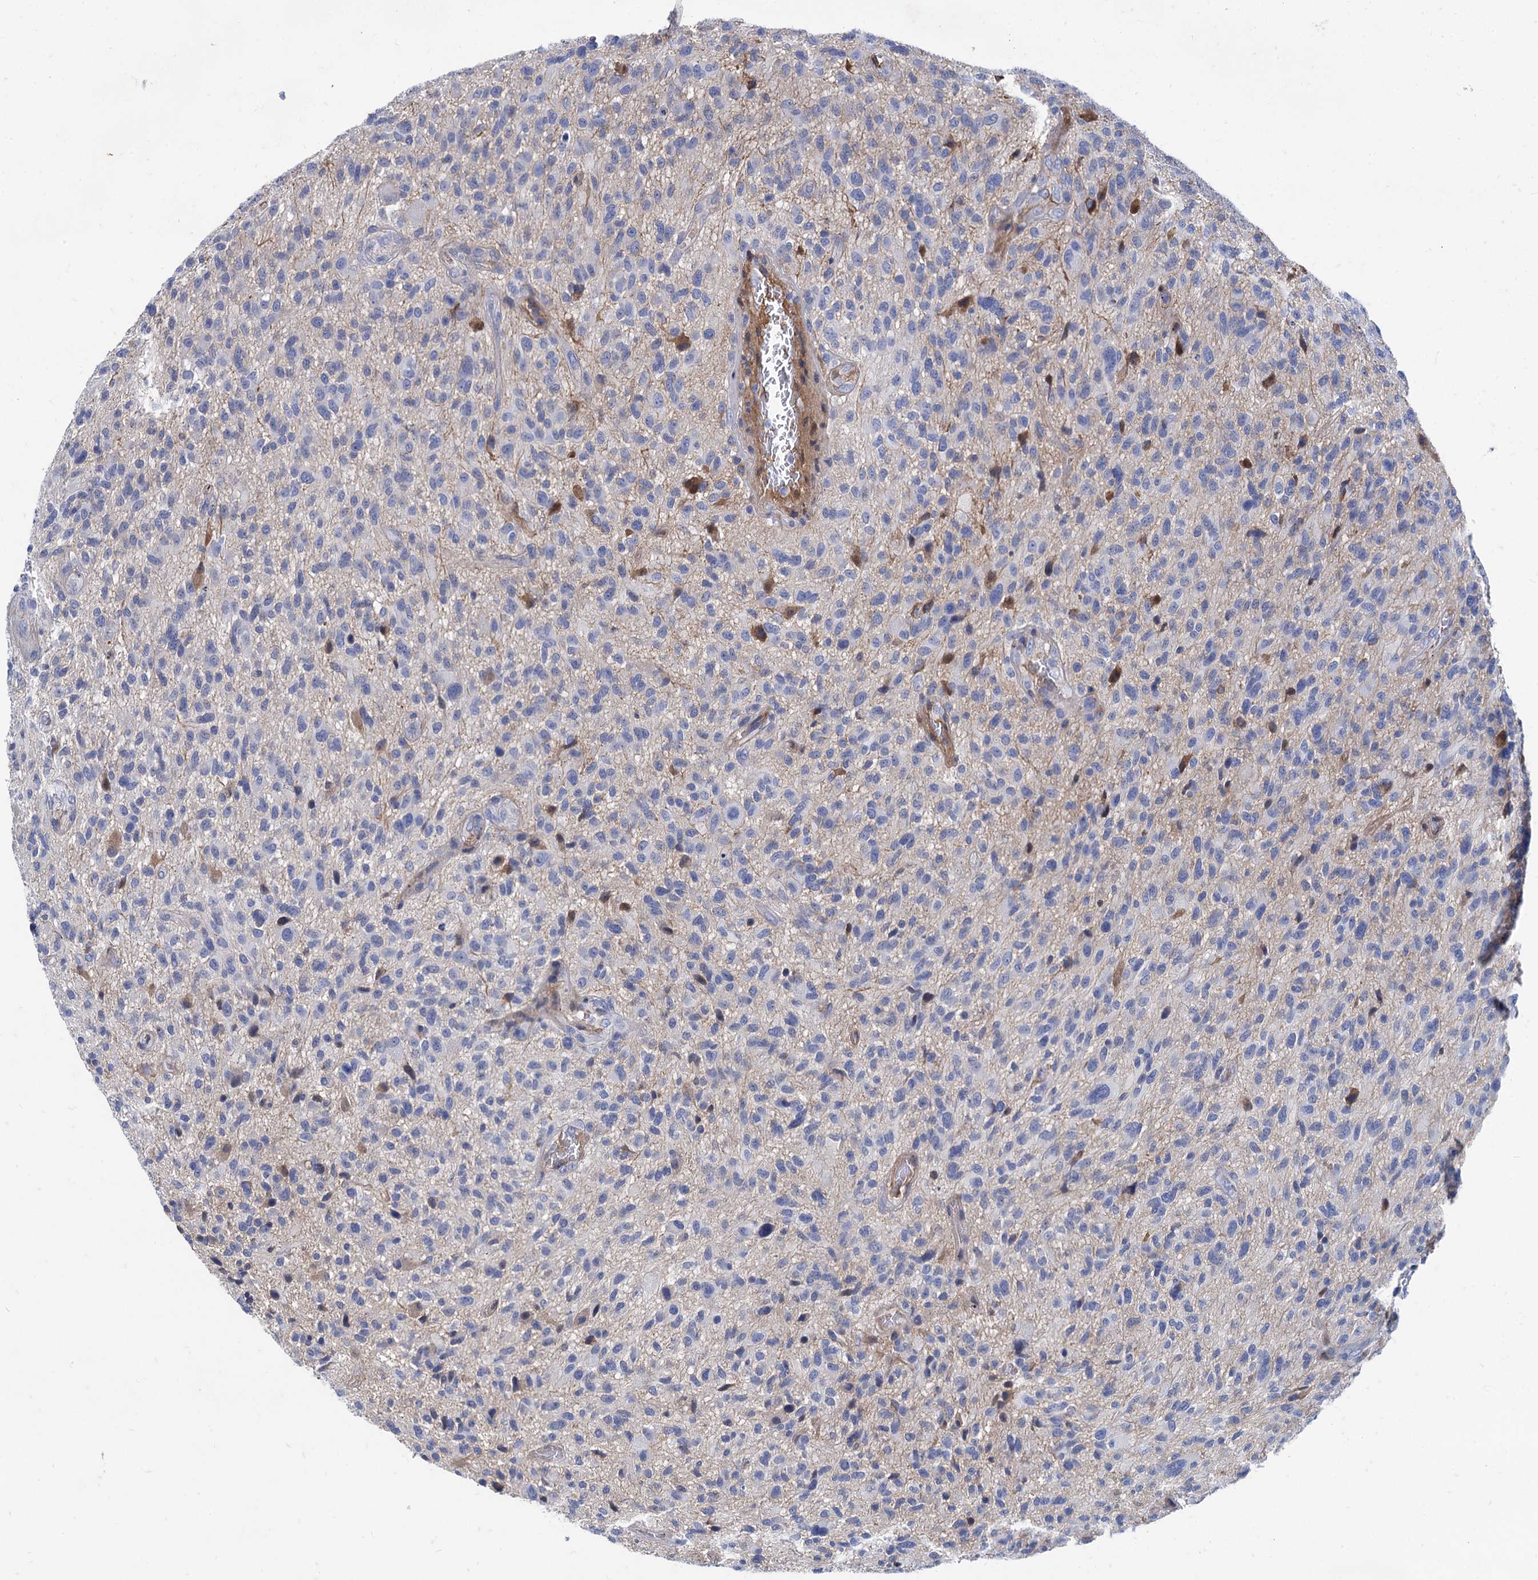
{"staining": {"intensity": "negative", "quantity": "none", "location": "none"}, "tissue": "glioma", "cell_type": "Tumor cells", "image_type": "cancer", "snomed": [{"axis": "morphology", "description": "Glioma, malignant, High grade"}, {"axis": "topography", "description": "Brain"}], "caption": "A high-resolution histopathology image shows IHC staining of high-grade glioma (malignant), which displays no significant staining in tumor cells.", "gene": "TMEM72", "patient": {"sex": "male", "age": 47}}